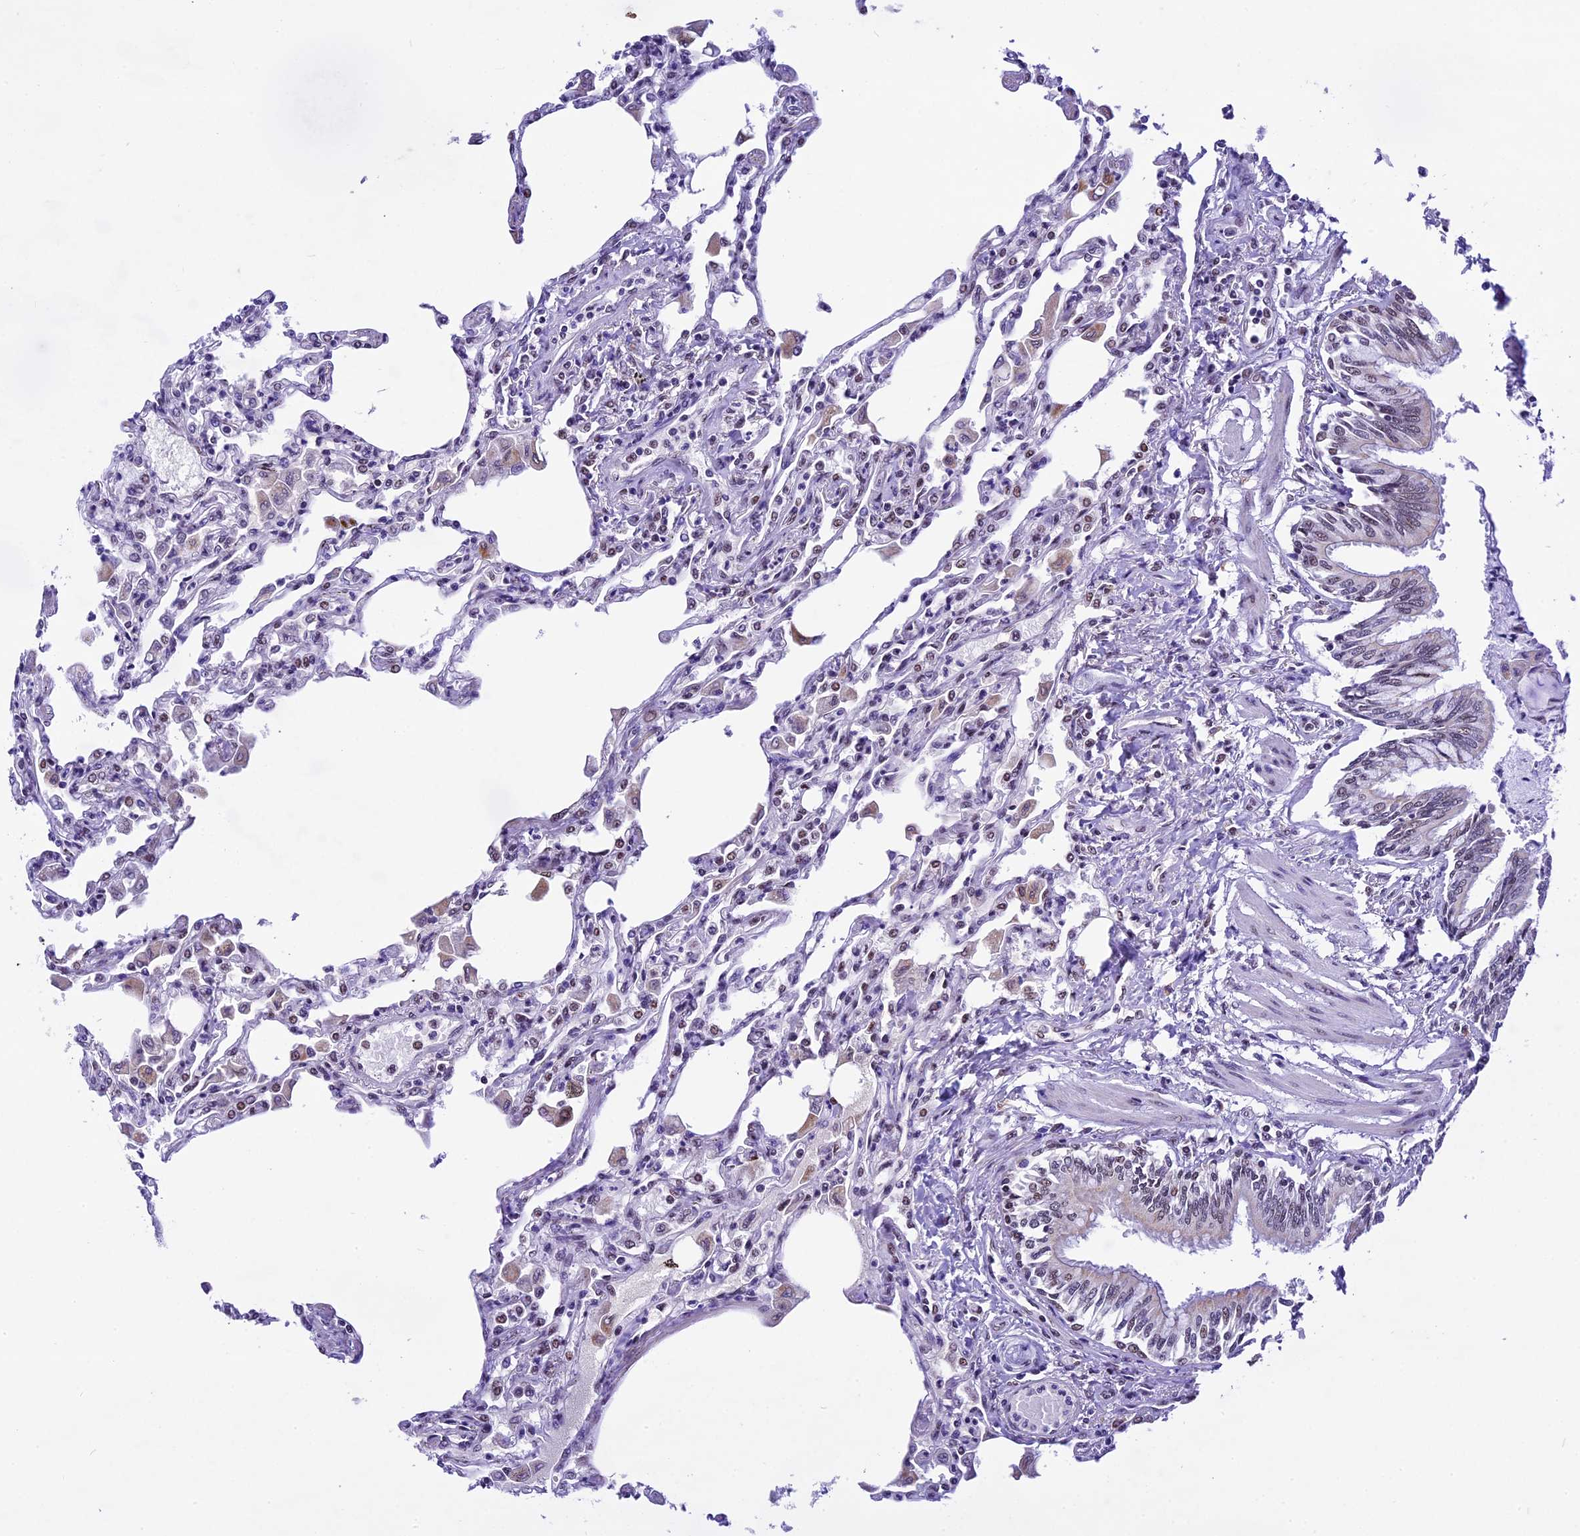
{"staining": {"intensity": "moderate", "quantity": "<25%", "location": "nuclear"}, "tissue": "lung", "cell_type": "Alveolar cells", "image_type": "normal", "snomed": [{"axis": "morphology", "description": "Normal tissue, NOS"}, {"axis": "topography", "description": "Bronchus"}, {"axis": "topography", "description": "Lung"}], "caption": "Moderate nuclear protein positivity is present in approximately <25% of alveolar cells in lung. The staining was performed using DAB (3,3'-diaminobenzidine) to visualize the protein expression in brown, while the nuclei were stained in blue with hematoxylin (Magnification: 20x).", "gene": "CARS2", "patient": {"sex": "female", "age": 49}}